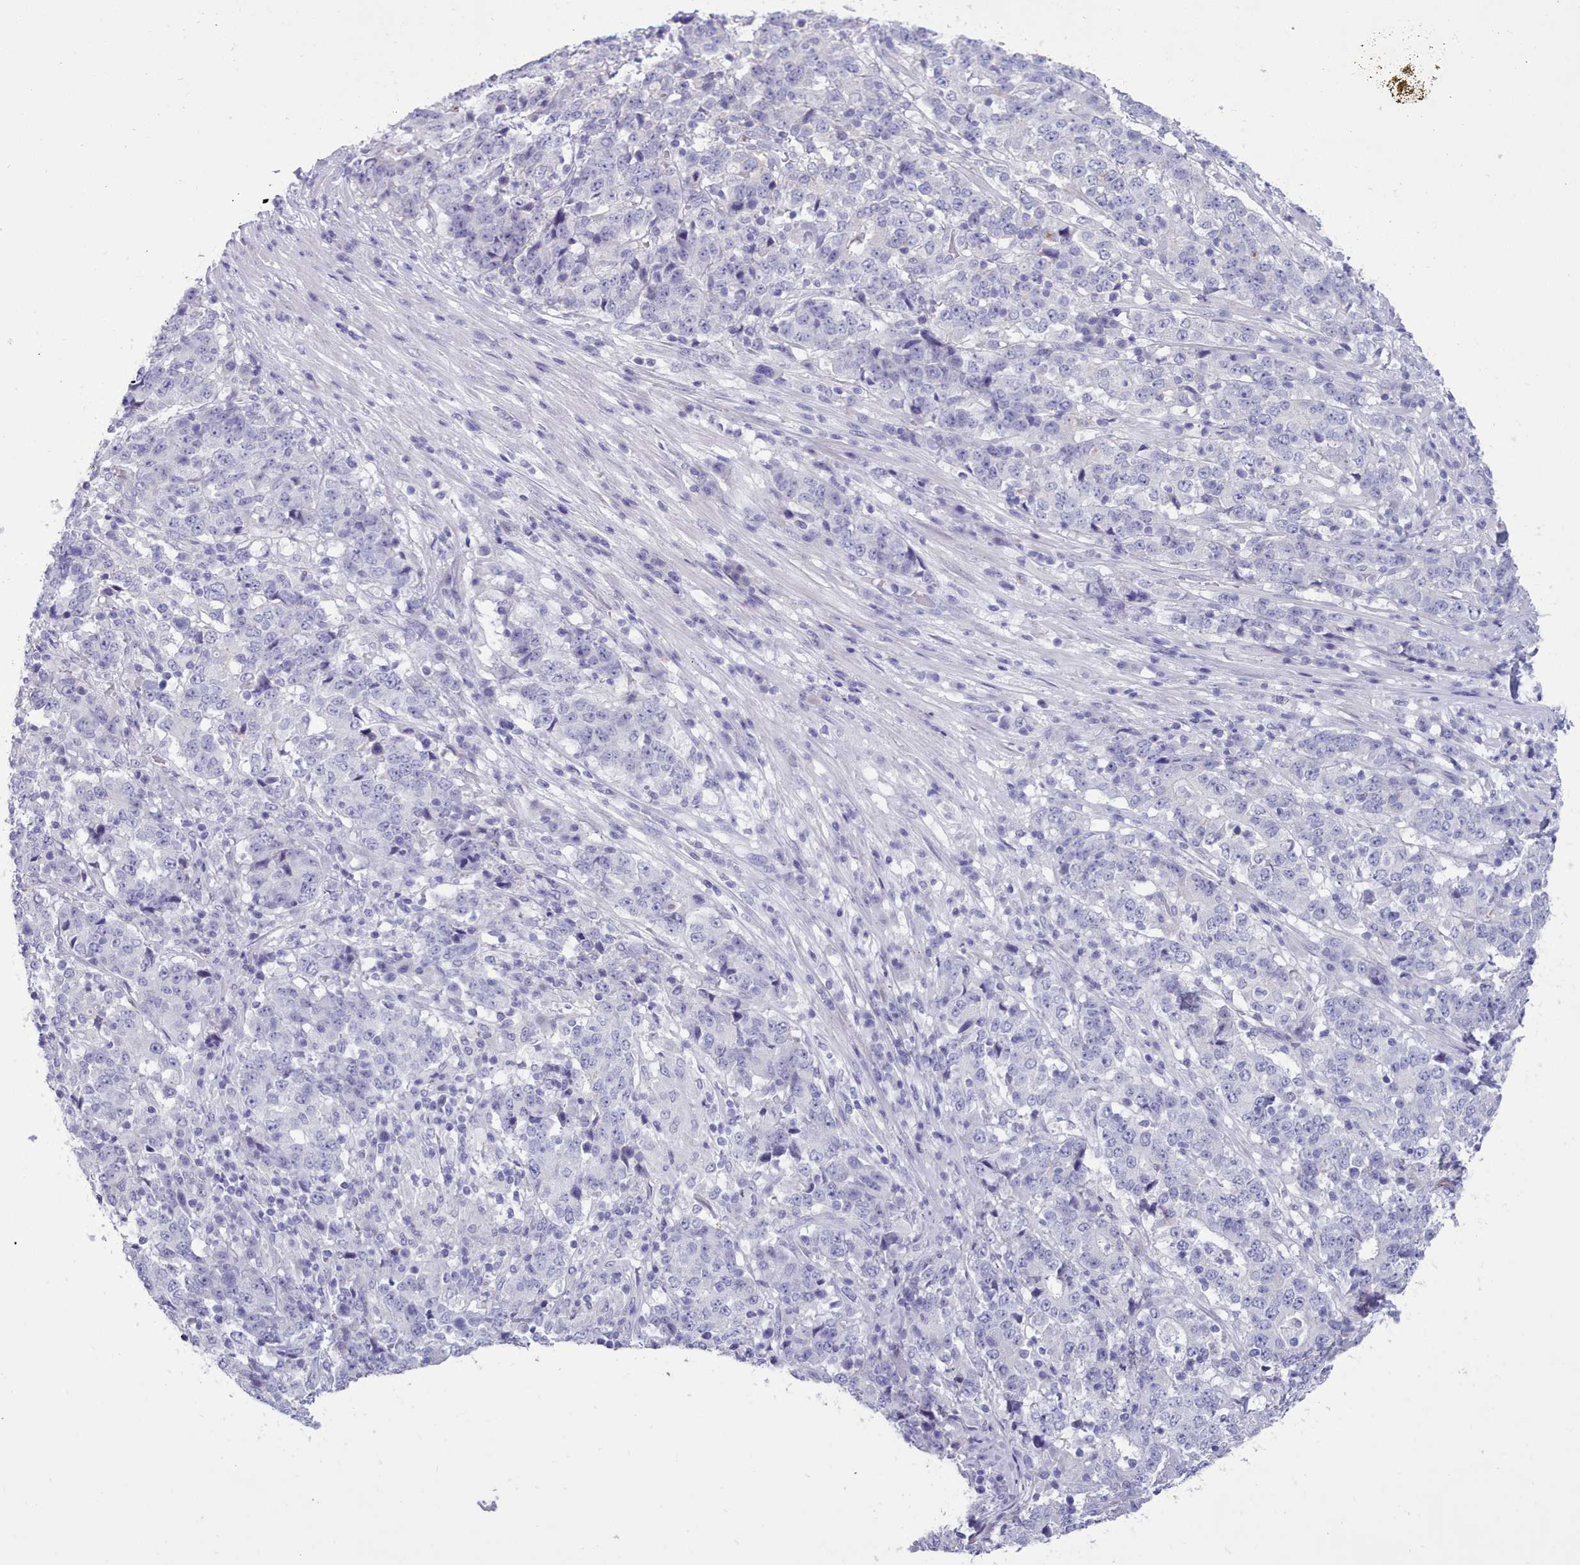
{"staining": {"intensity": "negative", "quantity": "none", "location": "none"}, "tissue": "stomach cancer", "cell_type": "Tumor cells", "image_type": "cancer", "snomed": [{"axis": "morphology", "description": "Adenocarcinoma, NOS"}, {"axis": "topography", "description": "Stomach"}], "caption": "IHC histopathology image of stomach cancer (adenocarcinoma) stained for a protein (brown), which demonstrates no positivity in tumor cells.", "gene": "TMEM253", "patient": {"sex": "male", "age": 59}}